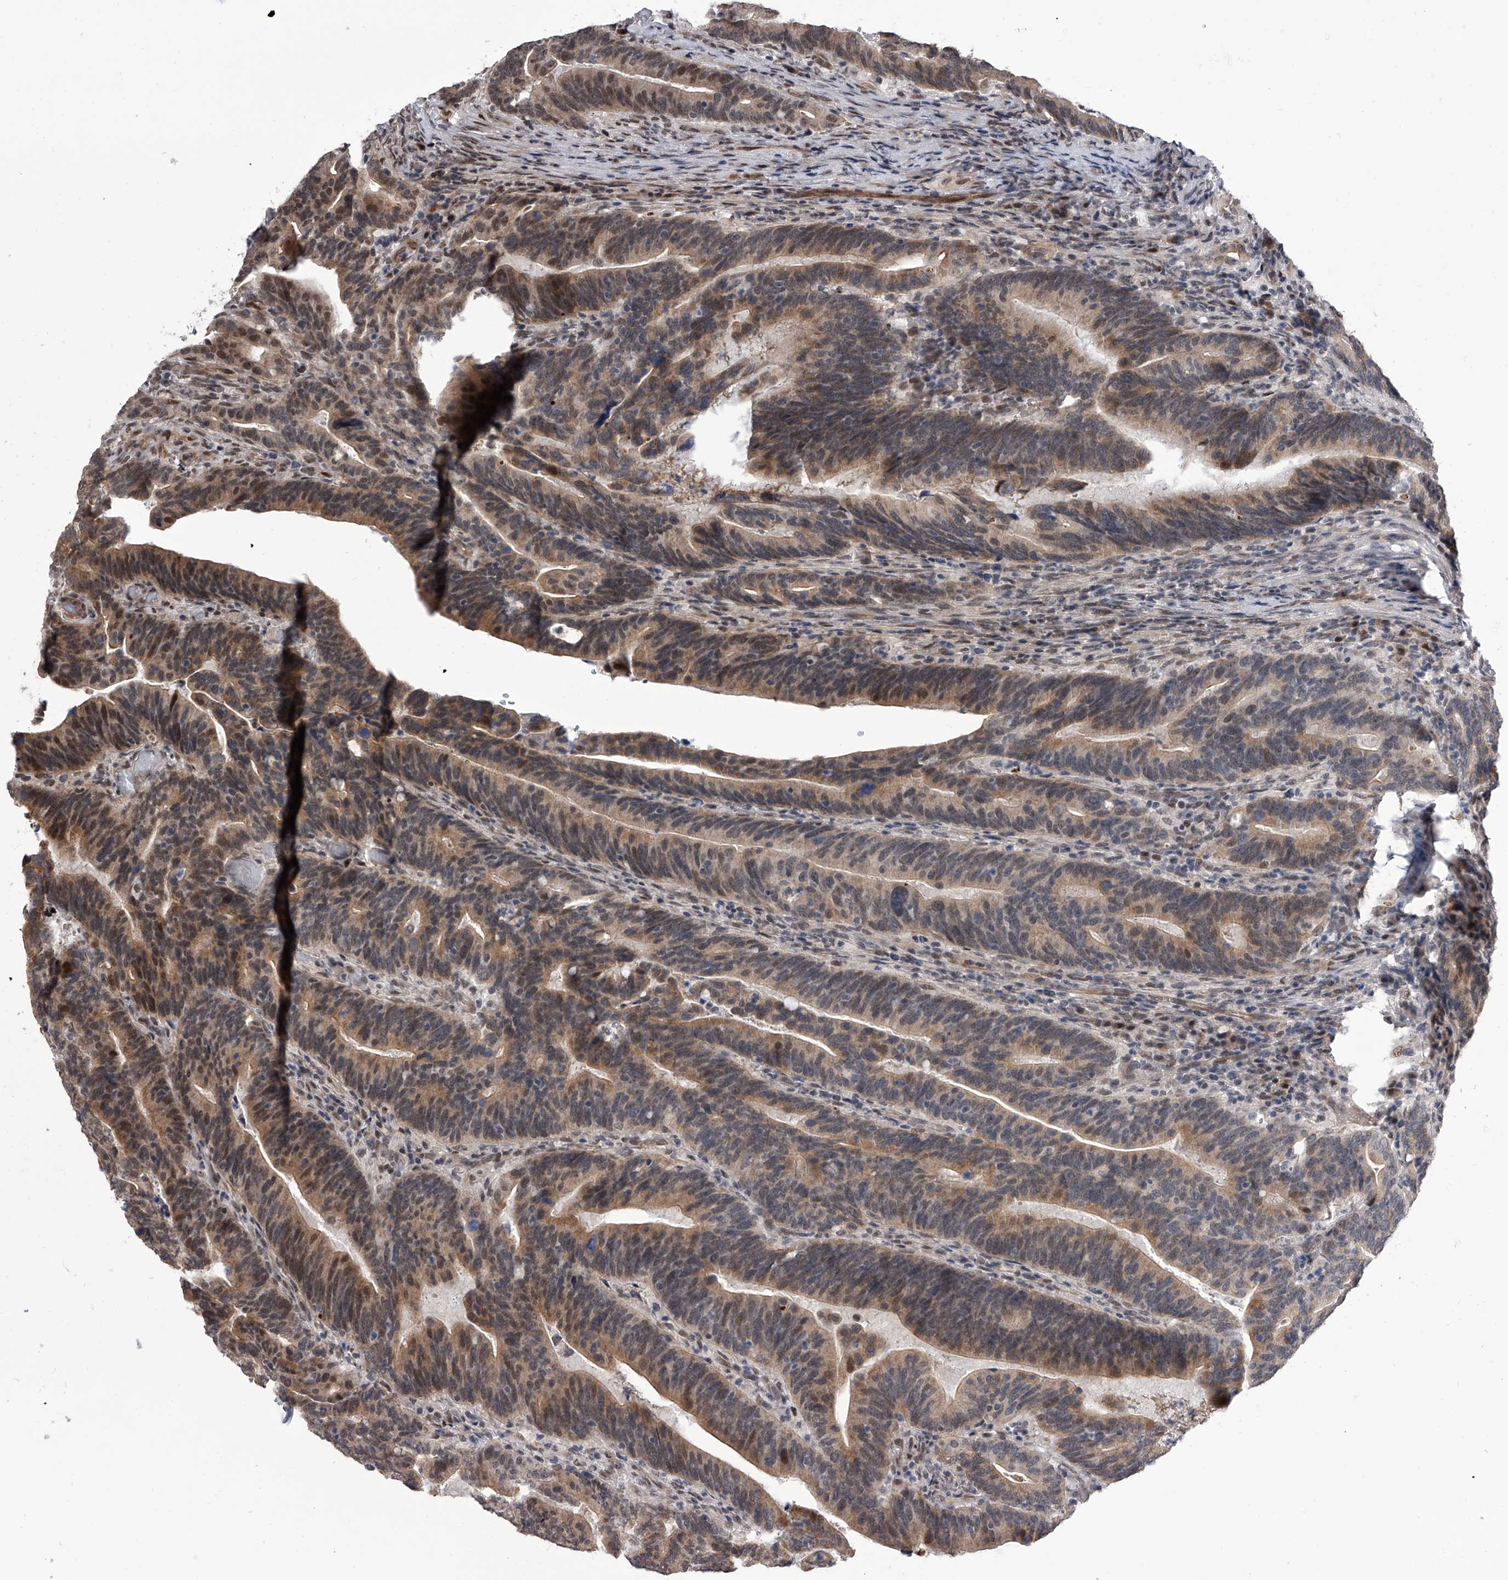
{"staining": {"intensity": "weak", "quantity": ">75%", "location": "cytoplasmic/membranous"}, "tissue": "colorectal cancer", "cell_type": "Tumor cells", "image_type": "cancer", "snomed": [{"axis": "morphology", "description": "Adenocarcinoma, NOS"}, {"axis": "topography", "description": "Colon"}], "caption": "Immunohistochemical staining of human colorectal cancer (adenocarcinoma) reveals weak cytoplasmic/membranous protein expression in approximately >75% of tumor cells.", "gene": "ZNF426", "patient": {"sex": "female", "age": 66}}